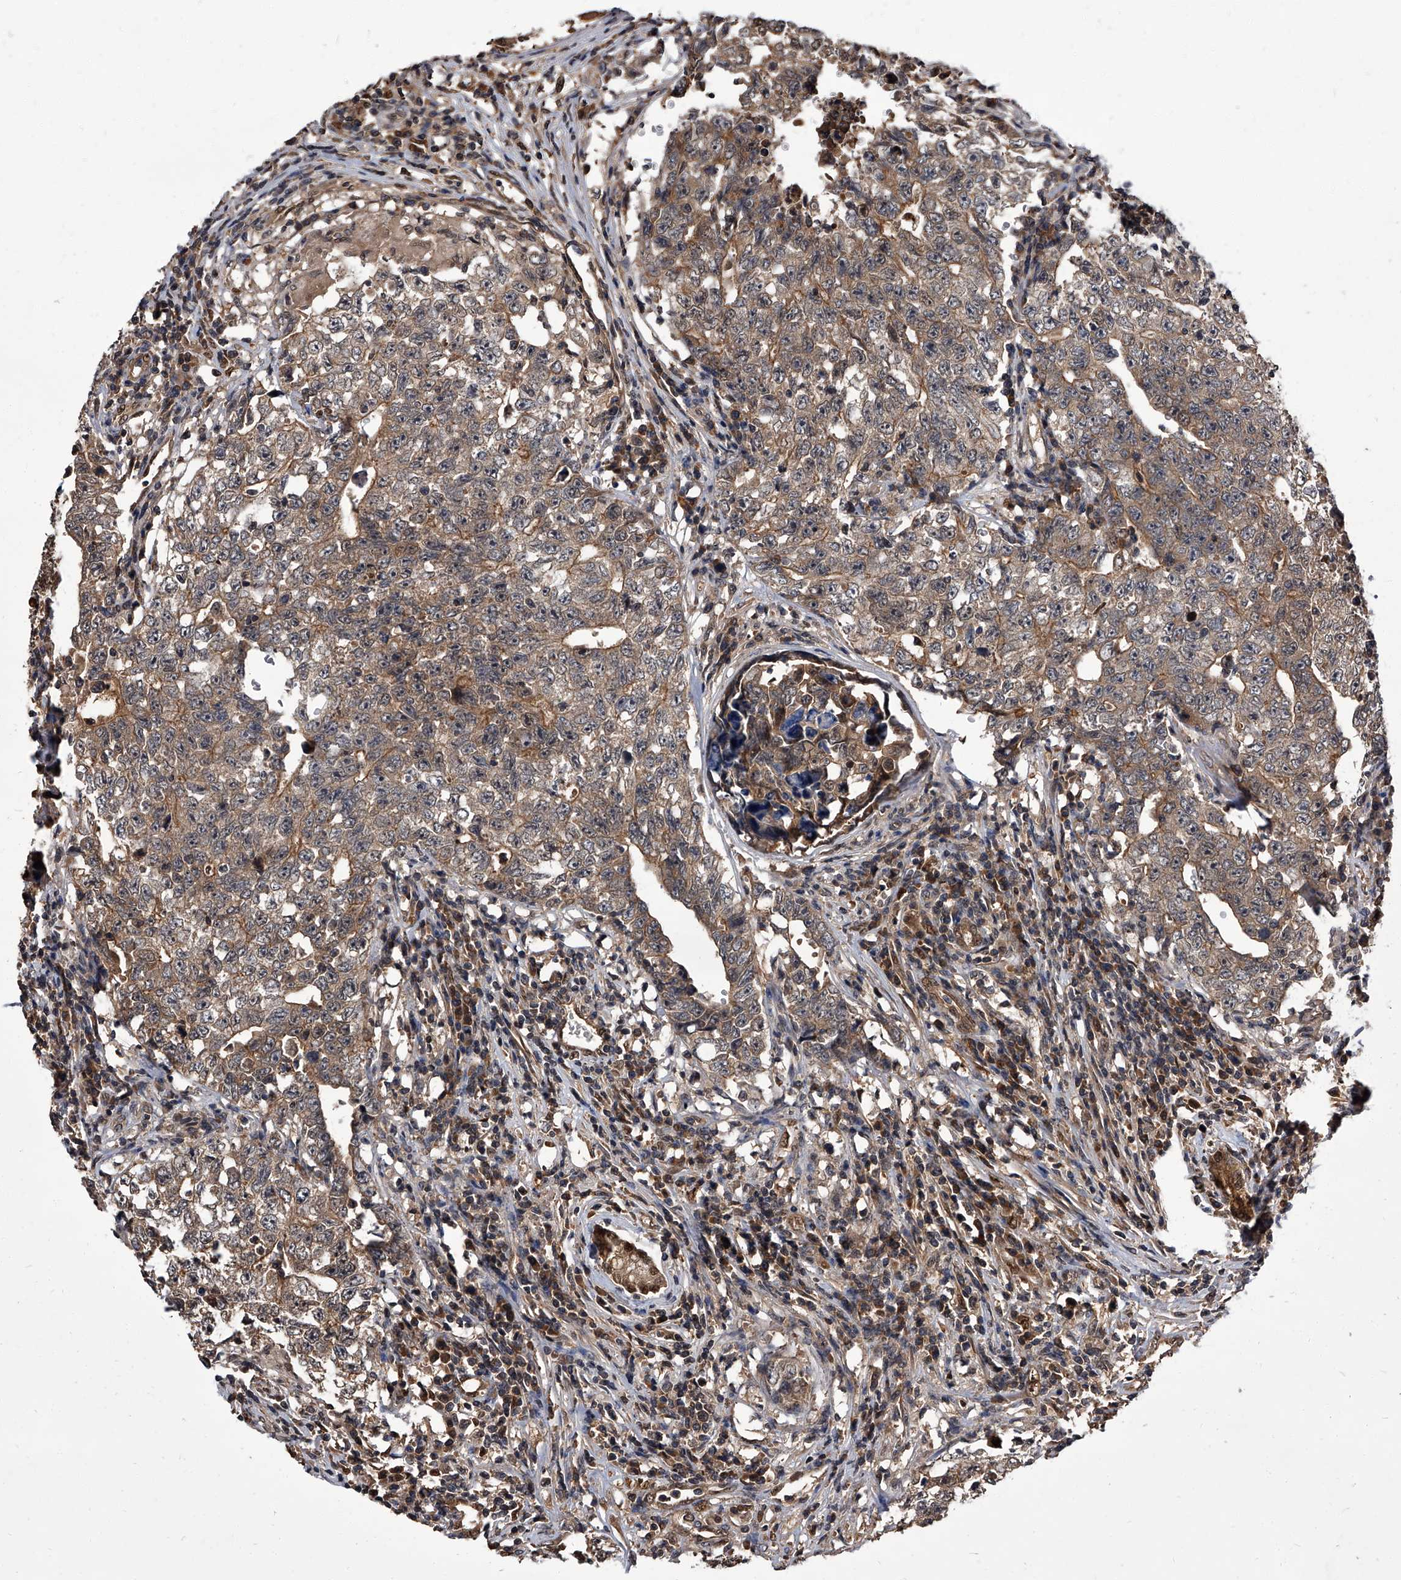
{"staining": {"intensity": "weak", "quantity": ">75%", "location": "cytoplasmic/membranous"}, "tissue": "testis cancer", "cell_type": "Tumor cells", "image_type": "cancer", "snomed": [{"axis": "morphology", "description": "Carcinoma, Embryonal, NOS"}, {"axis": "topography", "description": "Testis"}], "caption": "An immunohistochemistry (IHC) image of tumor tissue is shown. Protein staining in brown highlights weak cytoplasmic/membranous positivity in embryonal carcinoma (testis) within tumor cells.", "gene": "SLC18B1", "patient": {"sex": "male", "age": 26}}